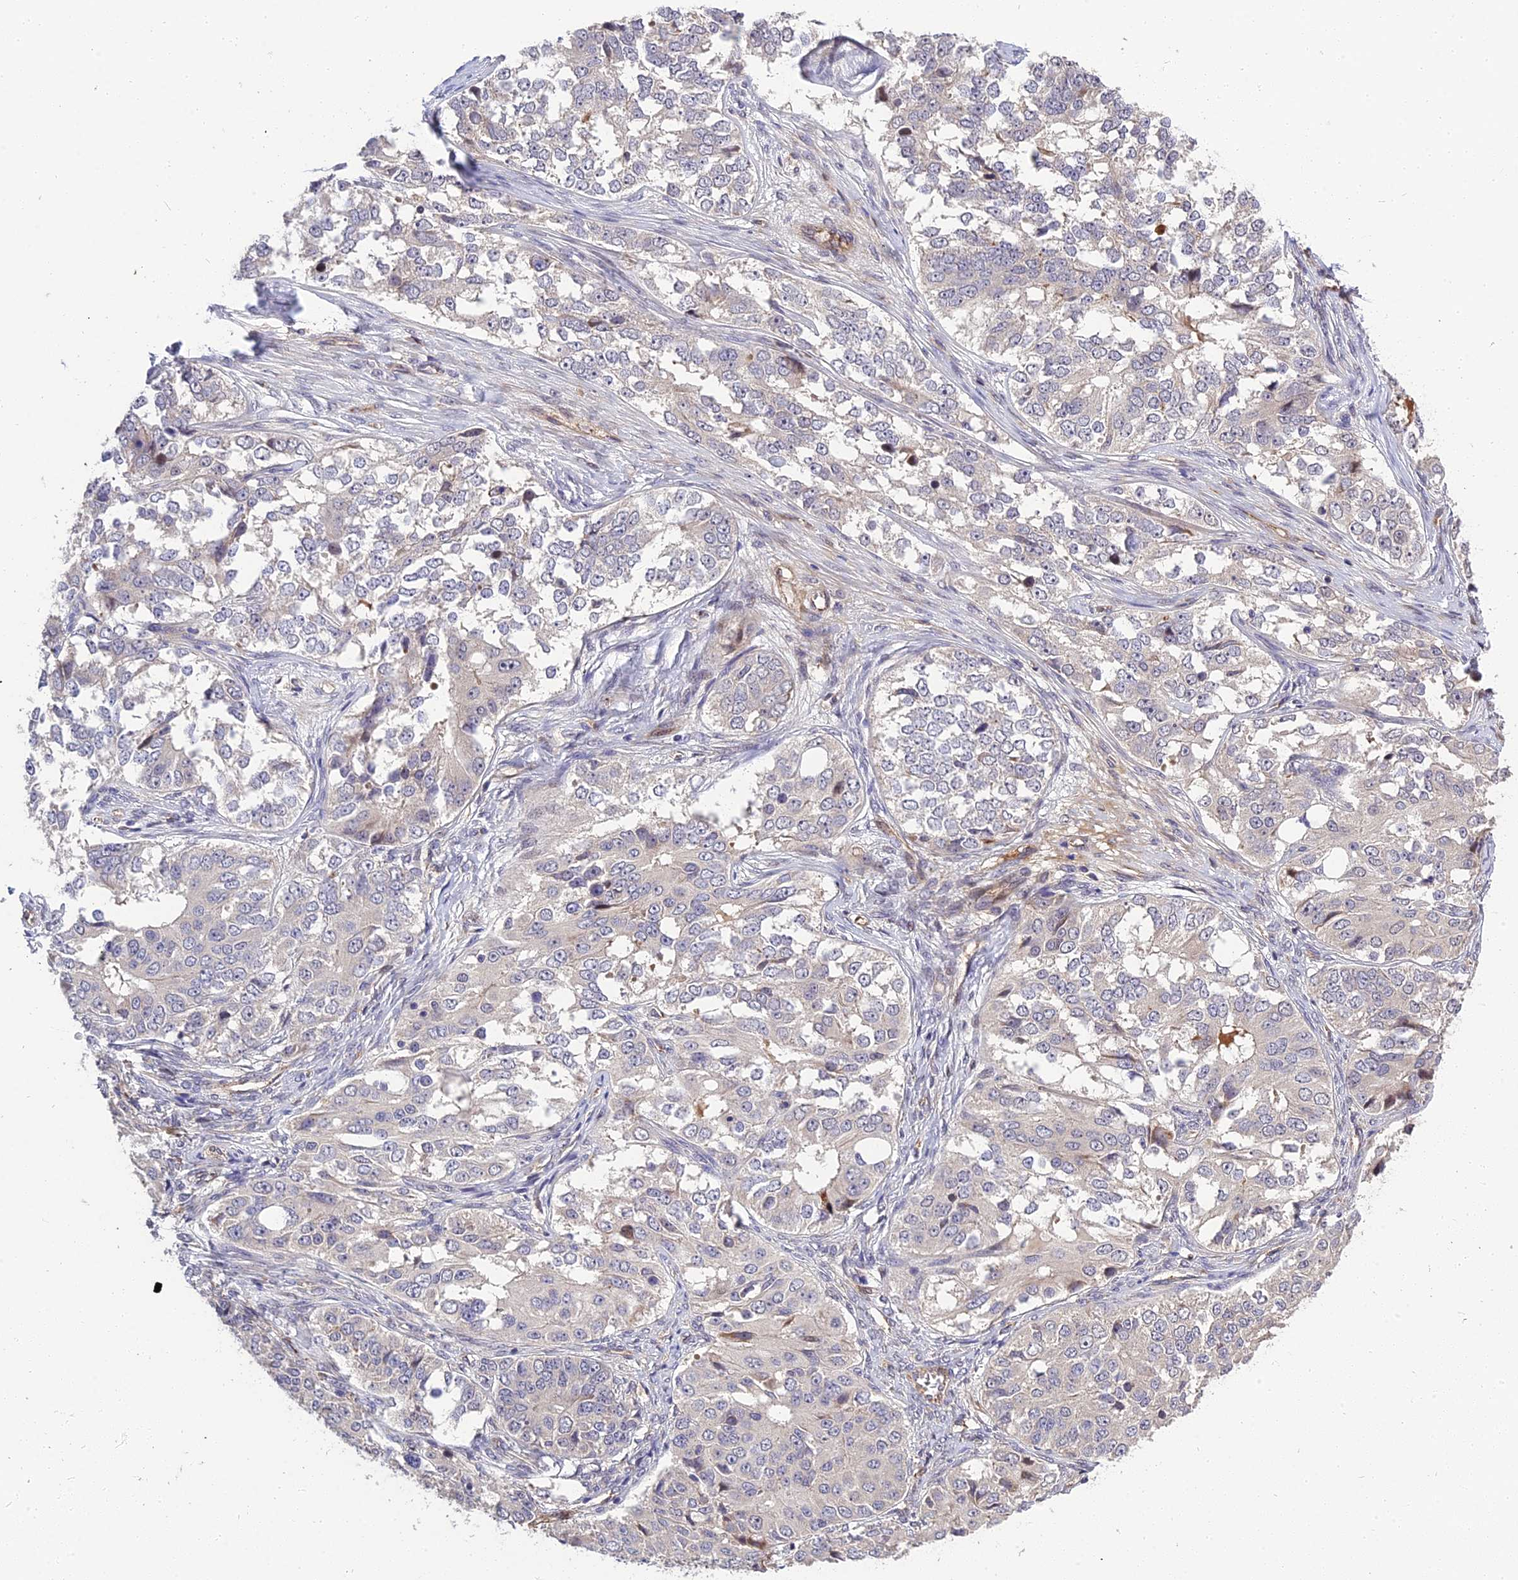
{"staining": {"intensity": "negative", "quantity": "none", "location": "none"}, "tissue": "ovarian cancer", "cell_type": "Tumor cells", "image_type": "cancer", "snomed": [{"axis": "morphology", "description": "Carcinoma, endometroid"}, {"axis": "topography", "description": "Ovary"}], "caption": "This is a micrograph of immunohistochemistry staining of ovarian endometroid carcinoma, which shows no expression in tumor cells.", "gene": "MFSD2A", "patient": {"sex": "female", "age": 51}}